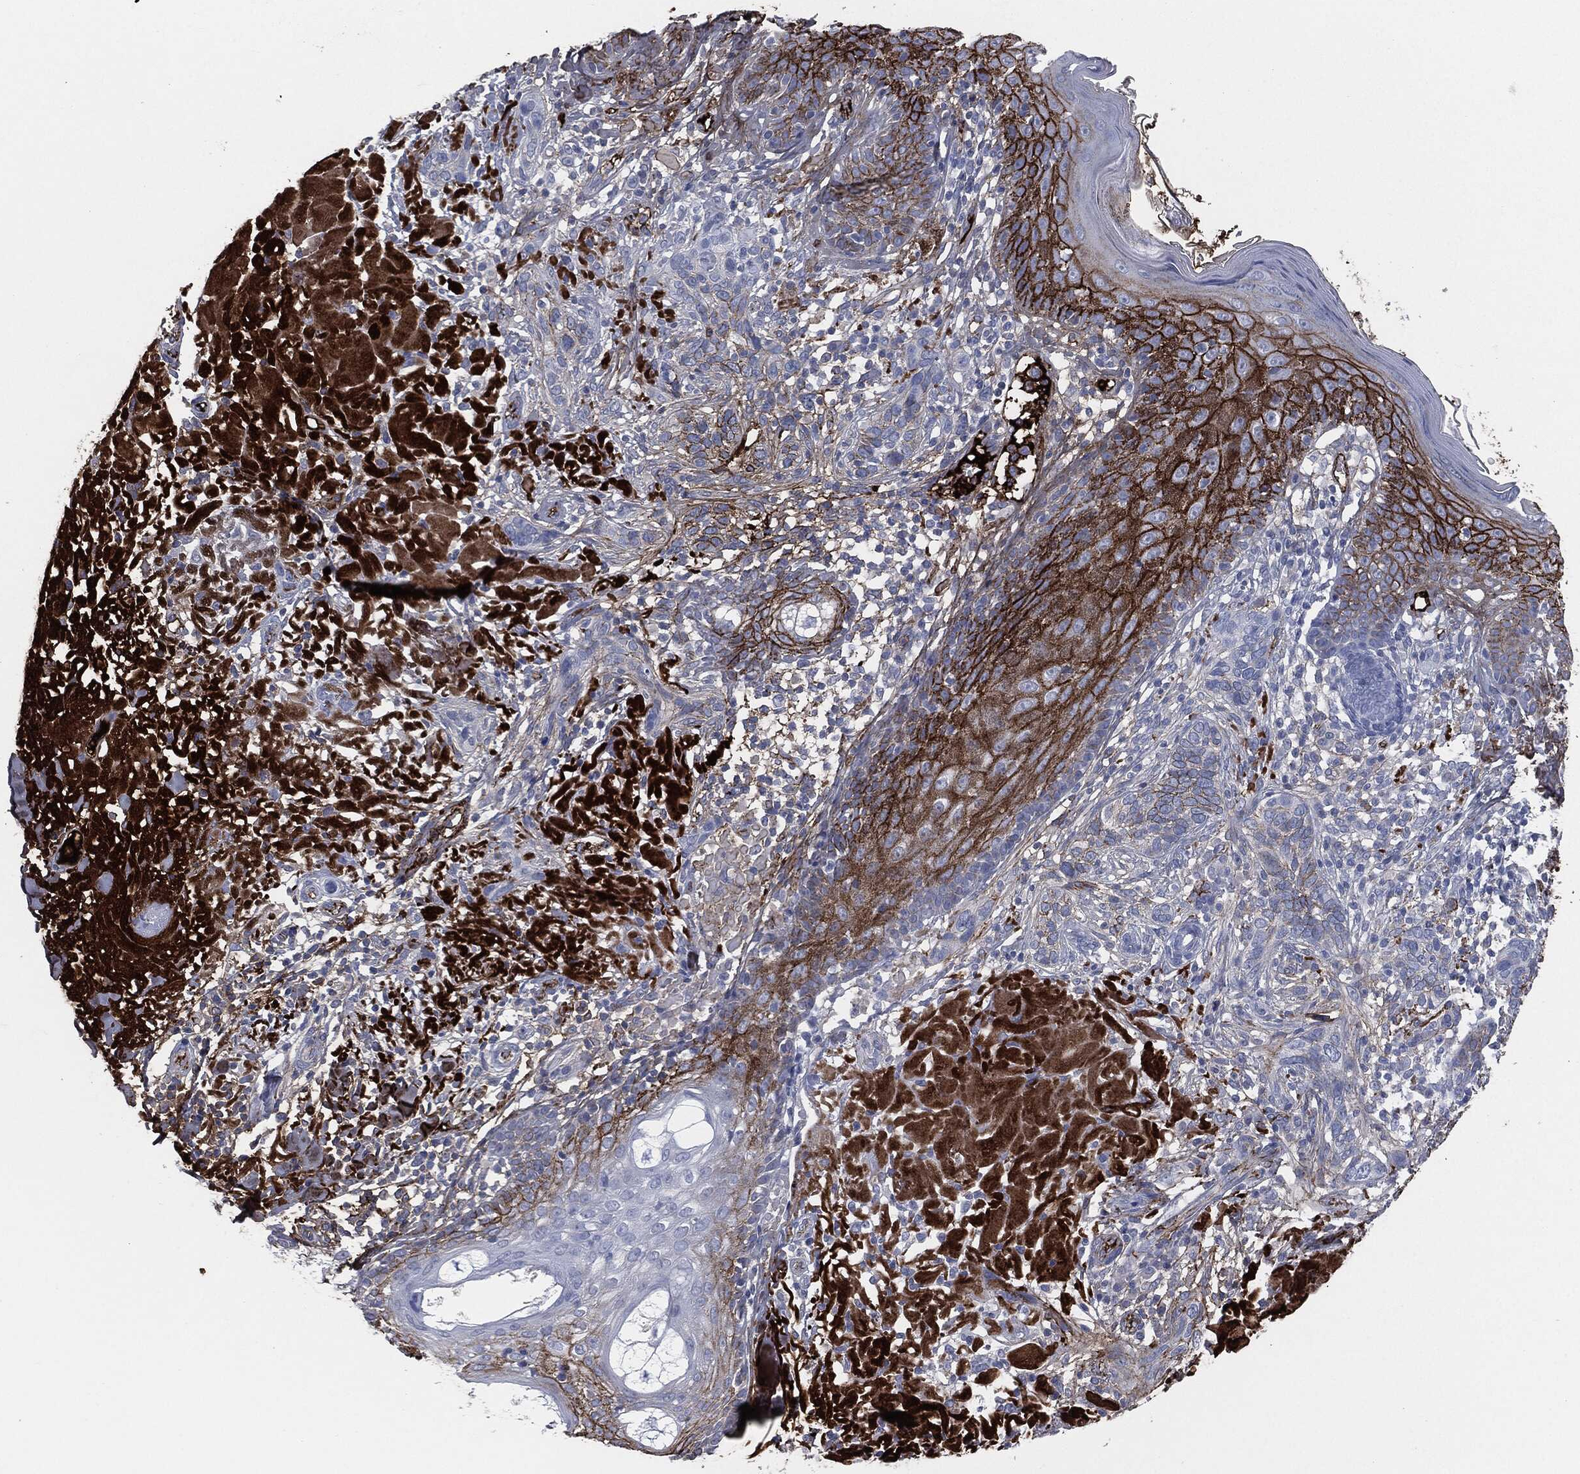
{"staining": {"intensity": "moderate", "quantity": "<25%", "location": "cytoplasmic/membranous"}, "tissue": "skin cancer", "cell_type": "Tumor cells", "image_type": "cancer", "snomed": [{"axis": "morphology", "description": "Basal cell carcinoma"}, {"axis": "topography", "description": "Skin"}], "caption": "Immunohistochemical staining of human skin cancer (basal cell carcinoma) exhibits low levels of moderate cytoplasmic/membranous protein expression in approximately <25% of tumor cells. The protein of interest is shown in brown color, while the nuclei are stained blue.", "gene": "APOB", "patient": {"sex": "male", "age": 91}}